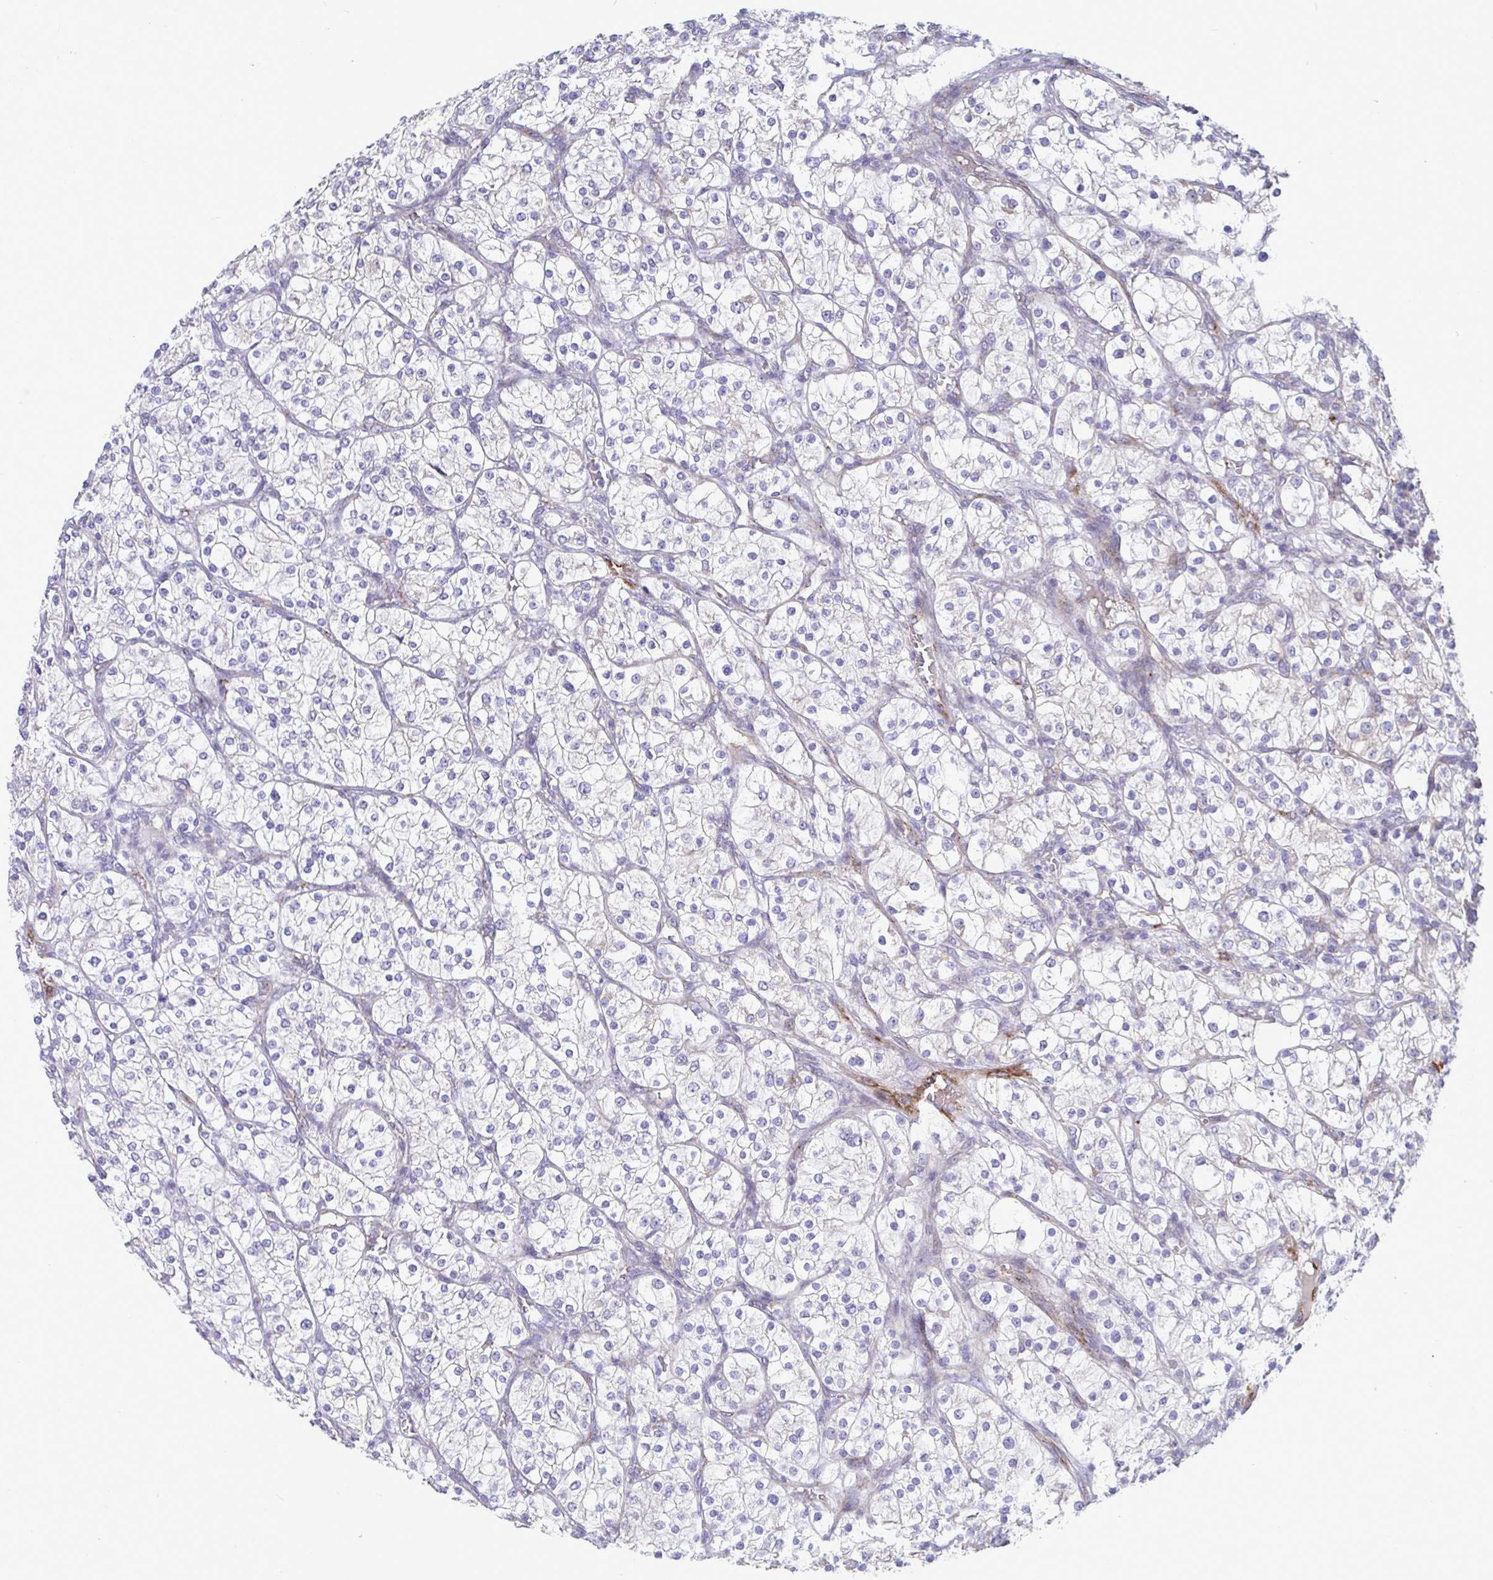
{"staining": {"intensity": "negative", "quantity": "none", "location": "none"}, "tissue": "renal cancer", "cell_type": "Tumor cells", "image_type": "cancer", "snomed": [{"axis": "morphology", "description": "Adenocarcinoma, NOS"}, {"axis": "topography", "description": "Kidney"}], "caption": "IHC histopathology image of human renal cancer stained for a protein (brown), which demonstrates no positivity in tumor cells.", "gene": "IL37", "patient": {"sex": "male", "age": 80}}